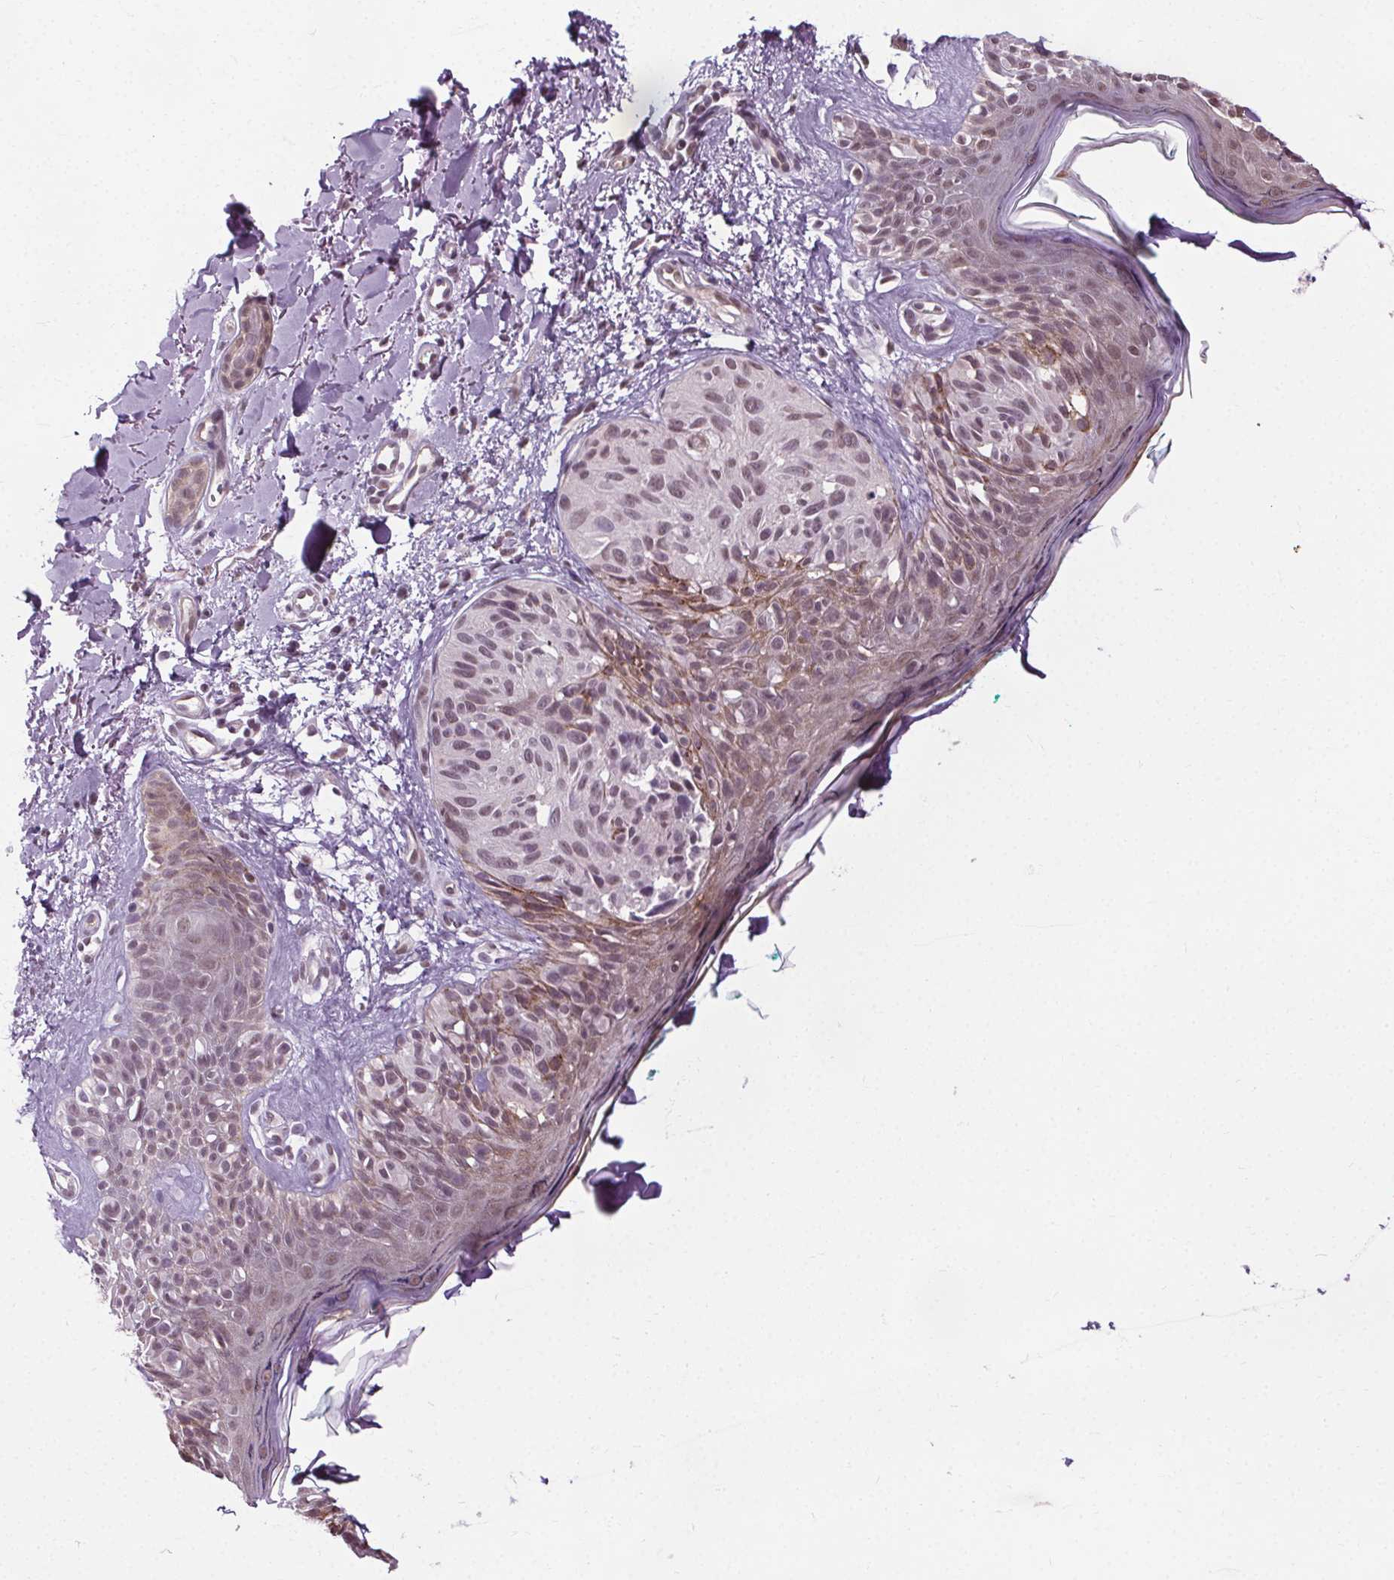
{"staining": {"intensity": "weak", "quantity": "25%-75%", "location": "nuclear"}, "tissue": "melanoma", "cell_type": "Tumor cells", "image_type": "cancer", "snomed": [{"axis": "morphology", "description": "Malignant melanoma, NOS"}, {"axis": "topography", "description": "Skin"}], "caption": "Melanoma stained with DAB immunohistochemistry (IHC) demonstrates low levels of weak nuclear positivity in about 25%-75% of tumor cells. Nuclei are stained in blue.", "gene": "CEBPA", "patient": {"sex": "female", "age": 87}}